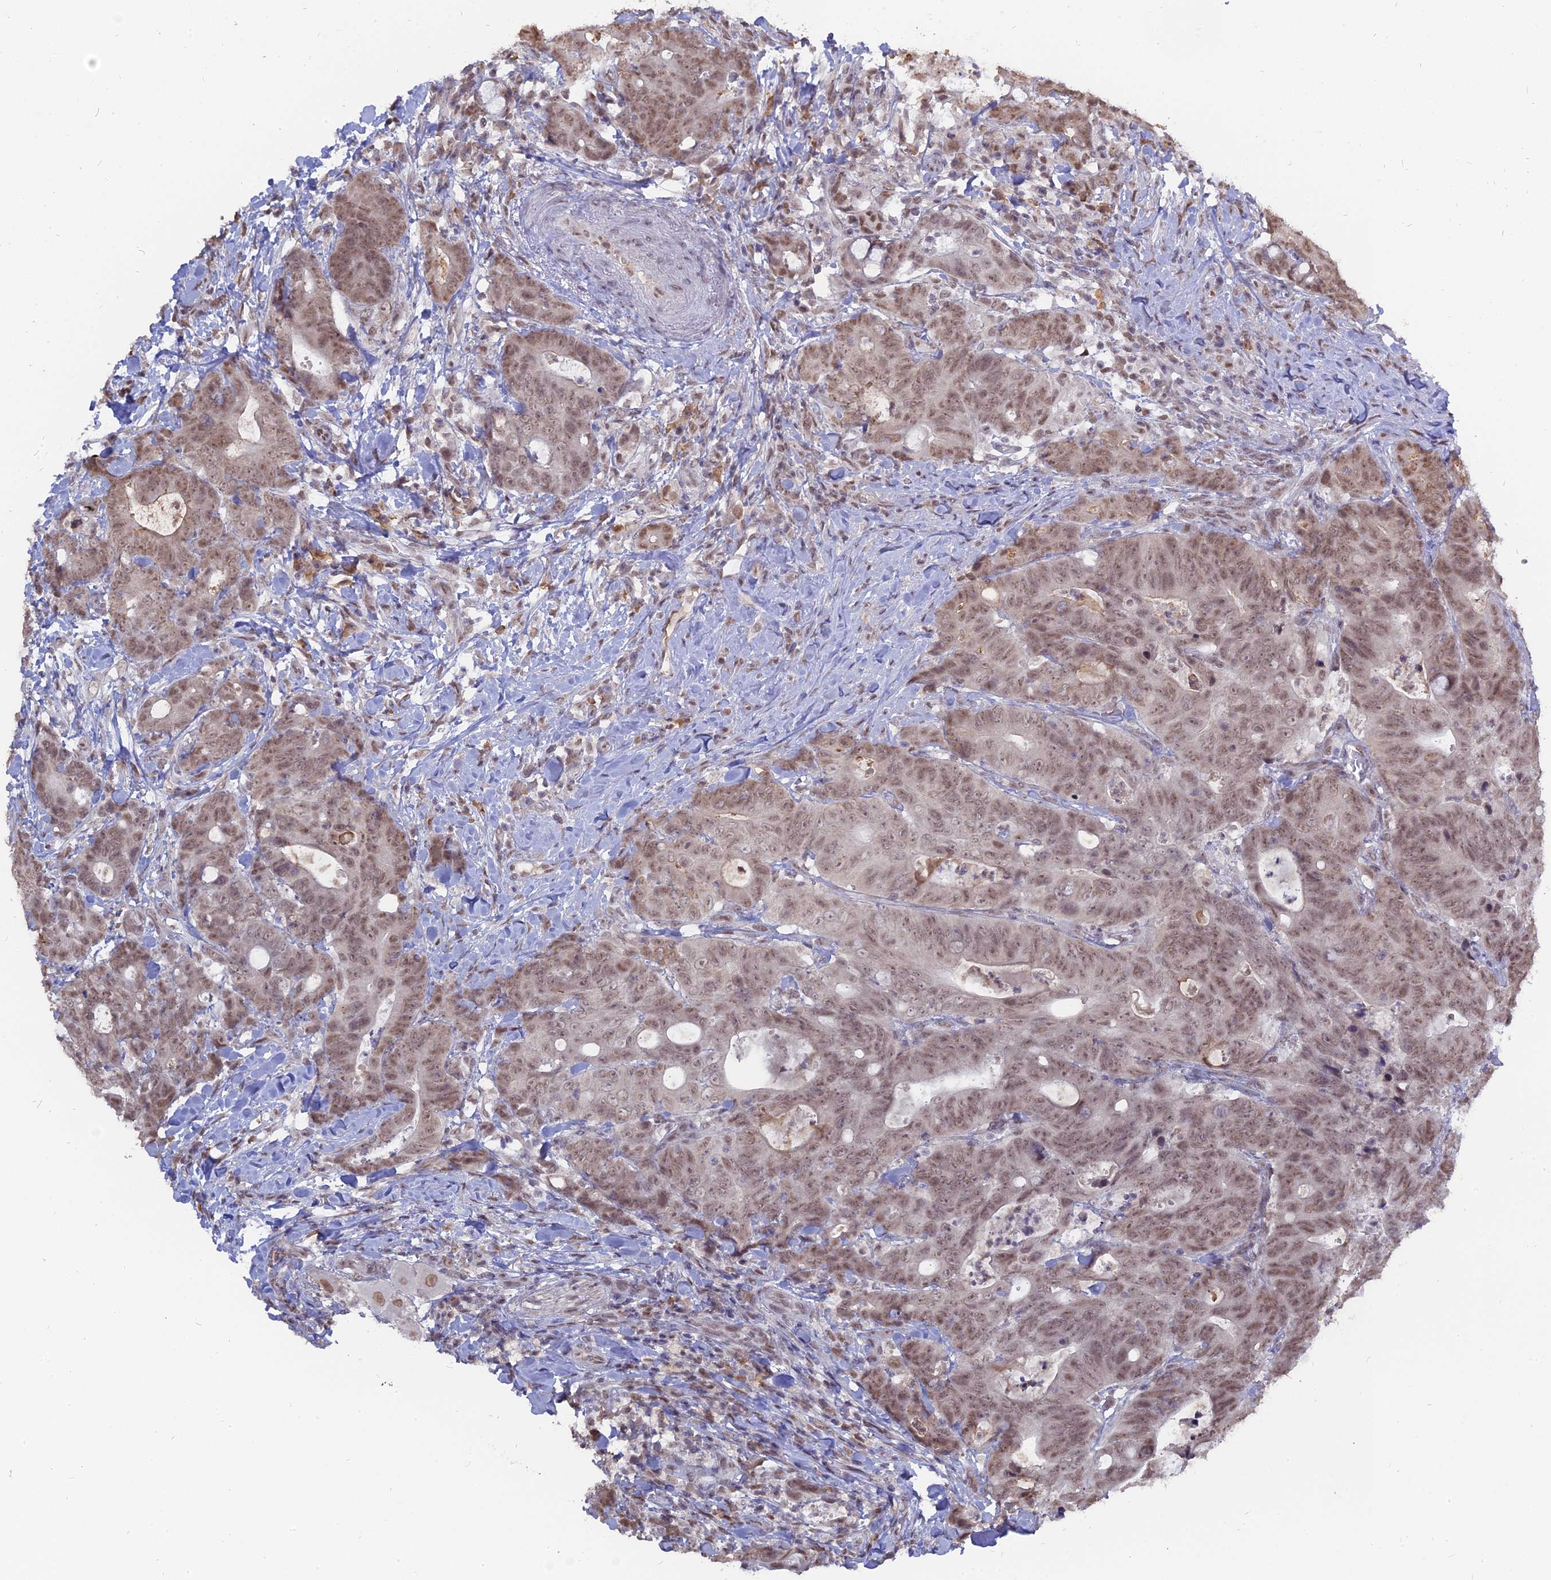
{"staining": {"intensity": "moderate", "quantity": ">75%", "location": "nuclear"}, "tissue": "colorectal cancer", "cell_type": "Tumor cells", "image_type": "cancer", "snomed": [{"axis": "morphology", "description": "Adenocarcinoma, NOS"}, {"axis": "topography", "description": "Colon"}], "caption": "Colorectal cancer (adenocarcinoma) stained for a protein exhibits moderate nuclear positivity in tumor cells.", "gene": "NR1H3", "patient": {"sex": "female", "age": 82}}